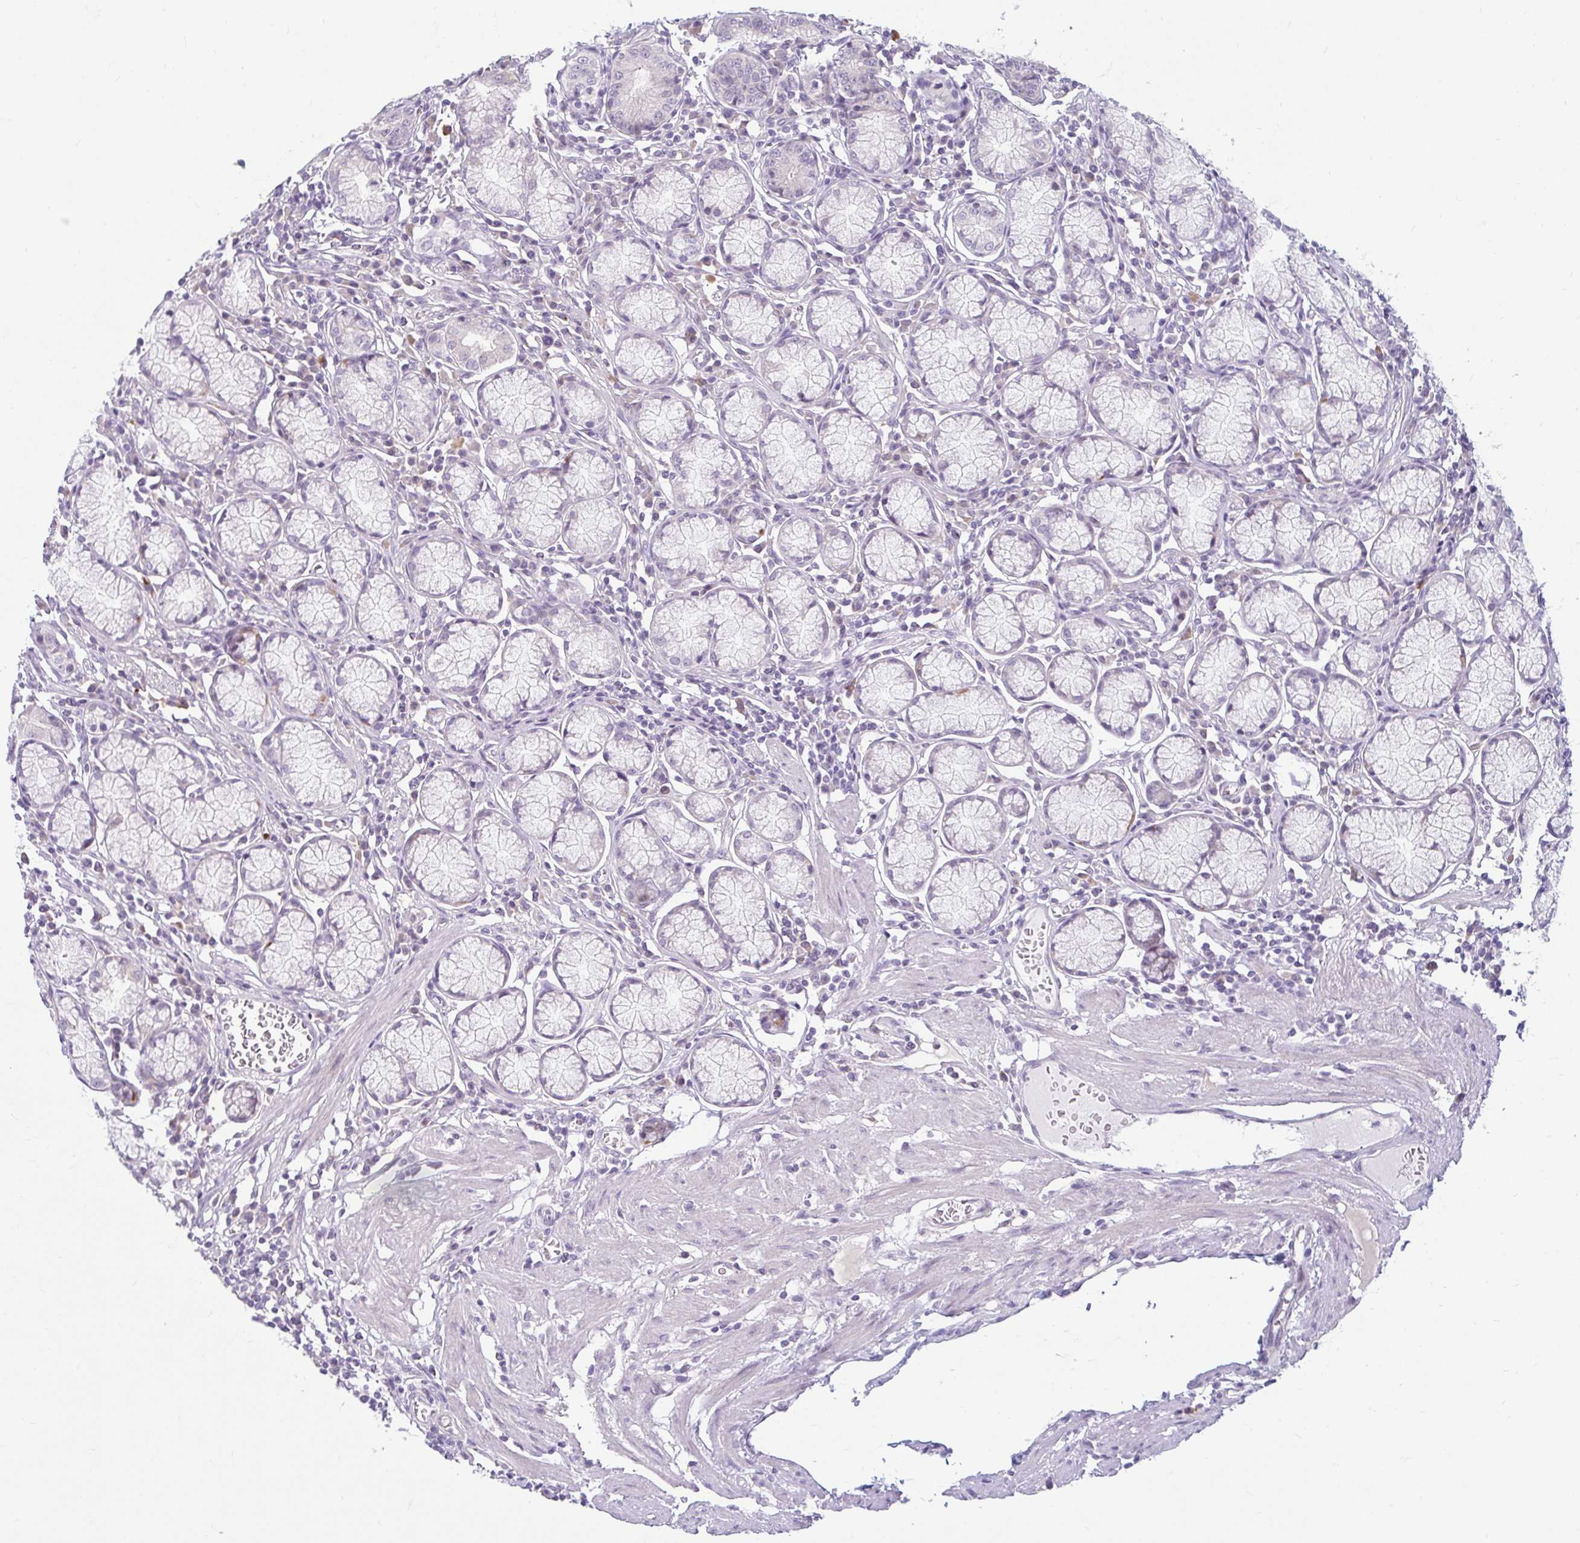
{"staining": {"intensity": "weak", "quantity": "<25%", "location": "nuclear"}, "tissue": "stomach", "cell_type": "Glandular cells", "image_type": "normal", "snomed": [{"axis": "morphology", "description": "Normal tissue, NOS"}, {"axis": "topography", "description": "Stomach"}], "caption": "Protein analysis of unremarkable stomach reveals no significant staining in glandular cells. (DAB (3,3'-diaminobenzidine) IHC with hematoxylin counter stain).", "gene": "FAM153A", "patient": {"sex": "male", "age": 55}}